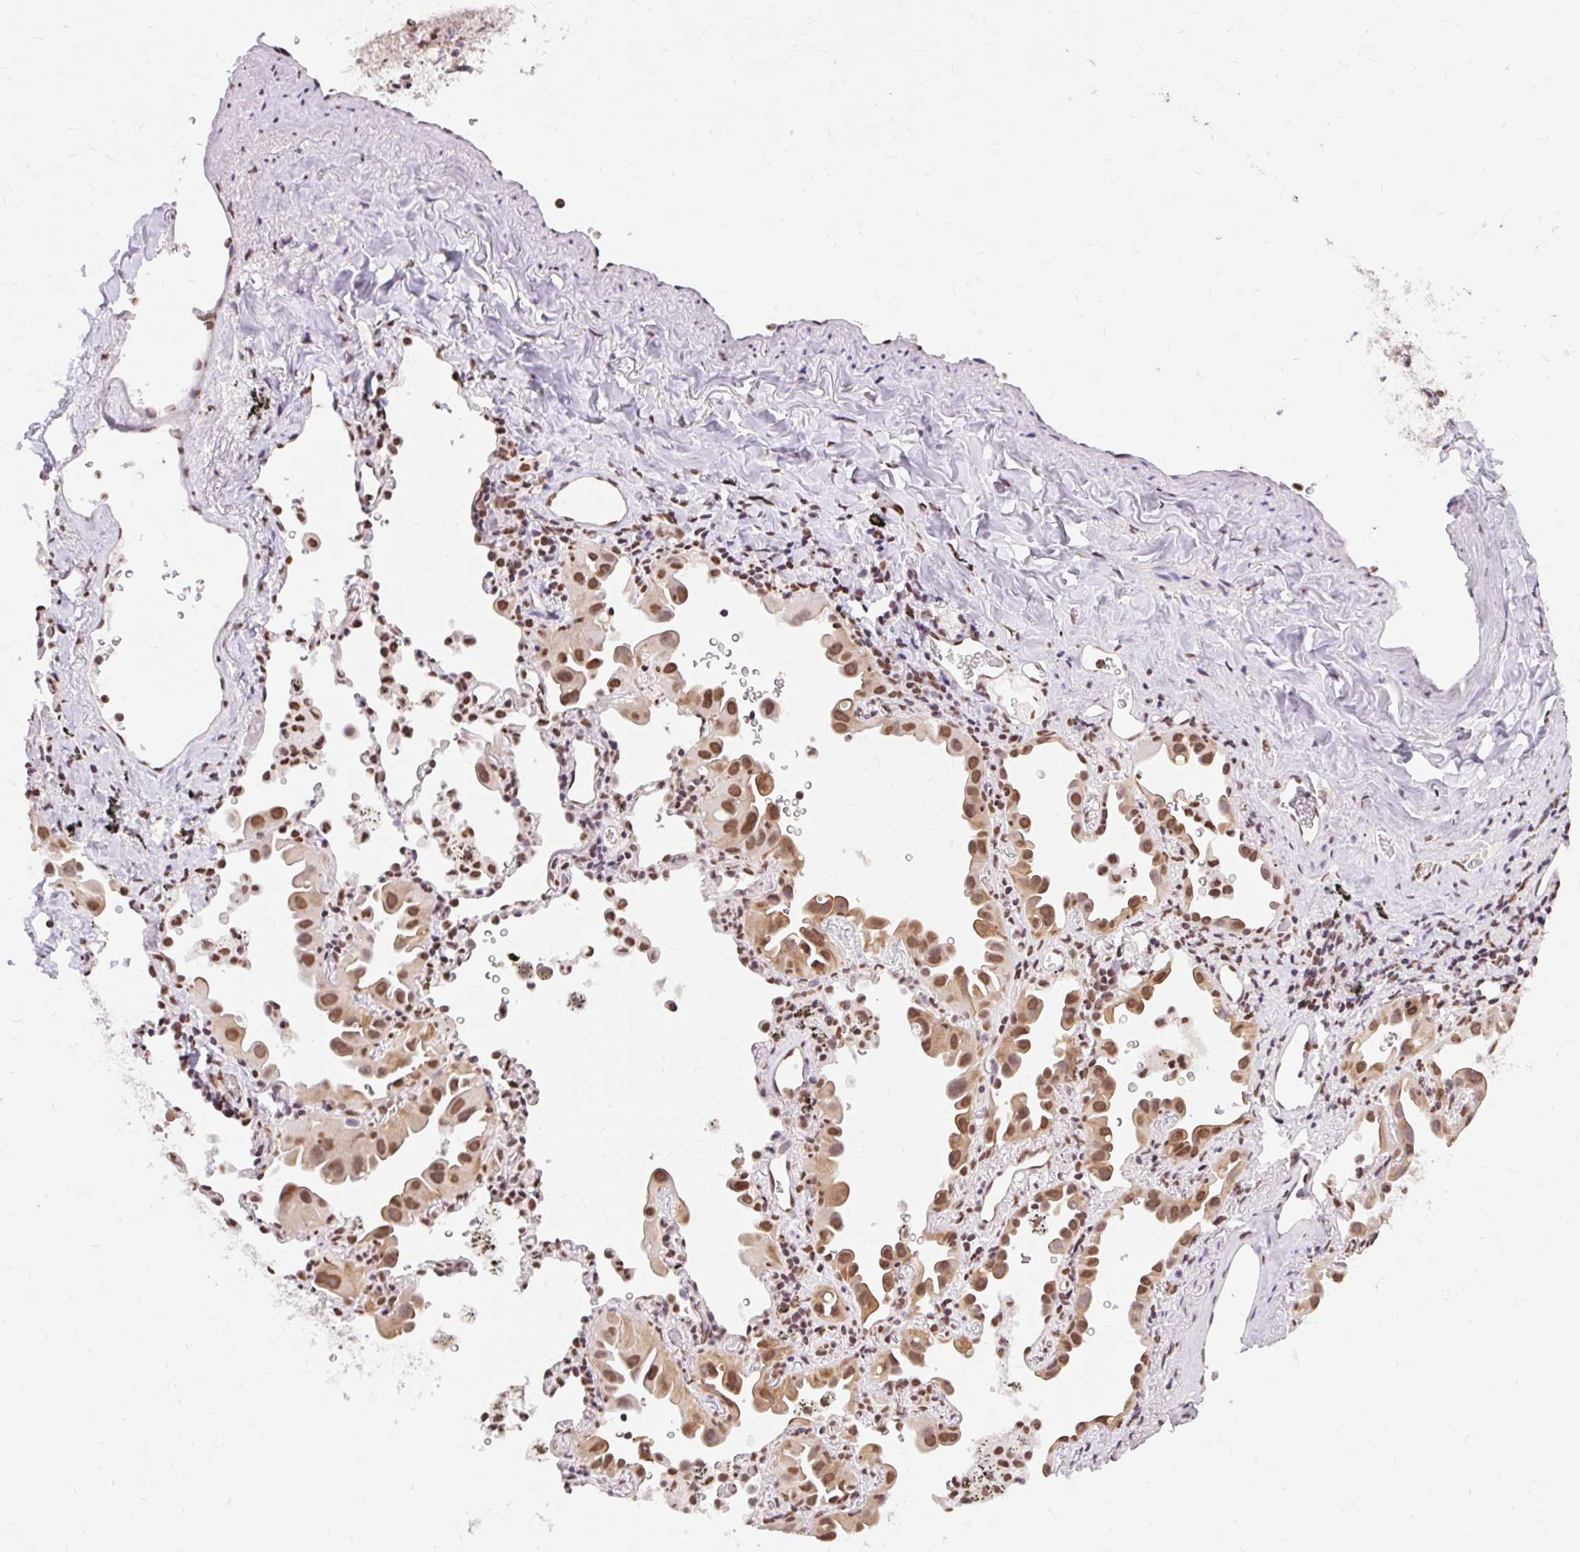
{"staining": {"intensity": "moderate", "quantity": ">75%", "location": "nuclear"}, "tissue": "lung cancer", "cell_type": "Tumor cells", "image_type": "cancer", "snomed": [{"axis": "morphology", "description": "Adenocarcinoma, NOS"}, {"axis": "topography", "description": "Lung"}], "caption": "Lung adenocarcinoma stained with DAB (3,3'-diaminobenzidine) IHC demonstrates medium levels of moderate nuclear expression in about >75% of tumor cells.", "gene": "NPIPB12", "patient": {"sex": "male", "age": 68}}